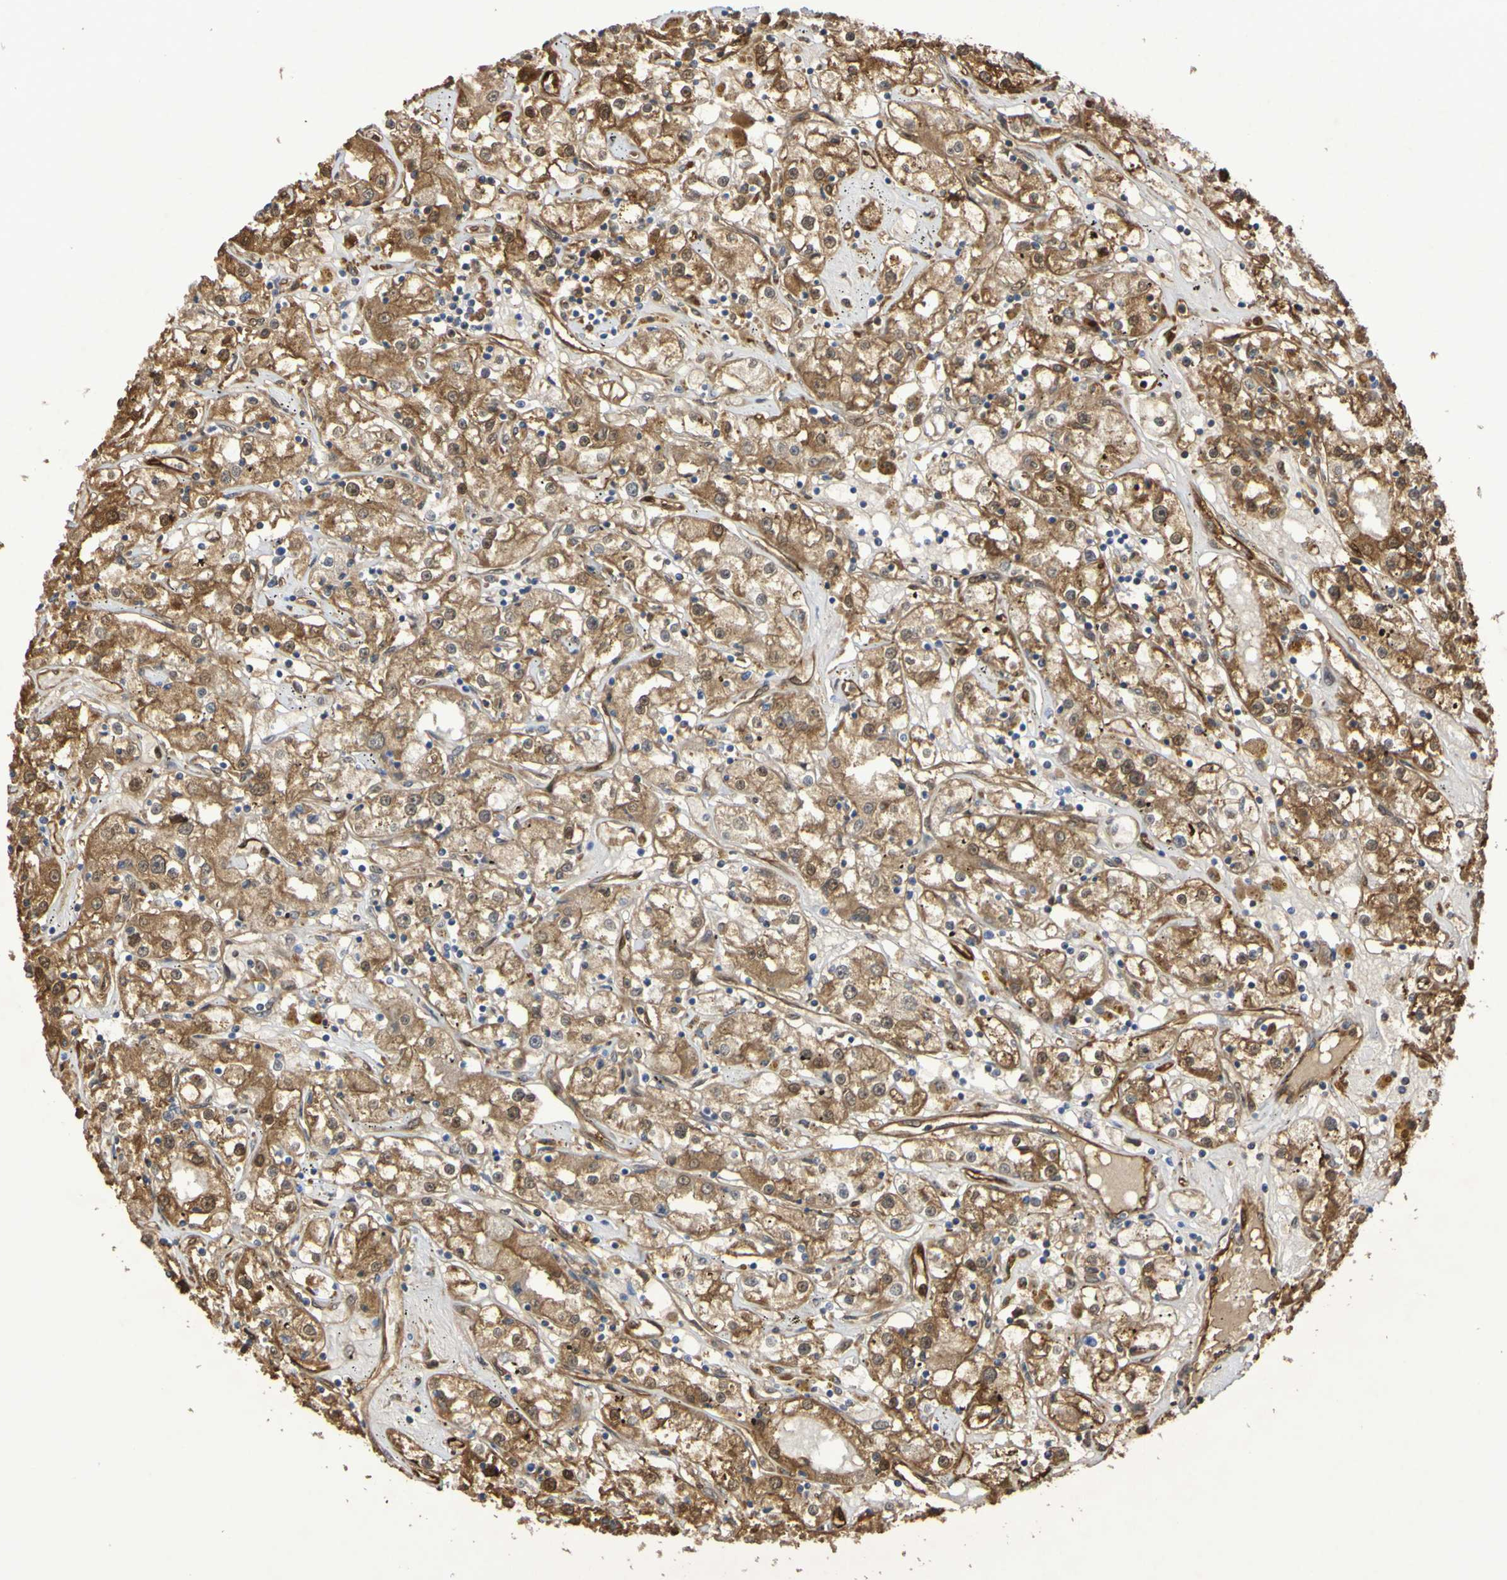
{"staining": {"intensity": "moderate", "quantity": ">75%", "location": "cytoplasmic/membranous,nuclear"}, "tissue": "renal cancer", "cell_type": "Tumor cells", "image_type": "cancer", "snomed": [{"axis": "morphology", "description": "Adenocarcinoma, NOS"}, {"axis": "topography", "description": "Kidney"}], "caption": "The histopathology image demonstrates immunohistochemical staining of renal cancer. There is moderate cytoplasmic/membranous and nuclear positivity is identified in approximately >75% of tumor cells.", "gene": "SERPINB6", "patient": {"sex": "male", "age": 56}}